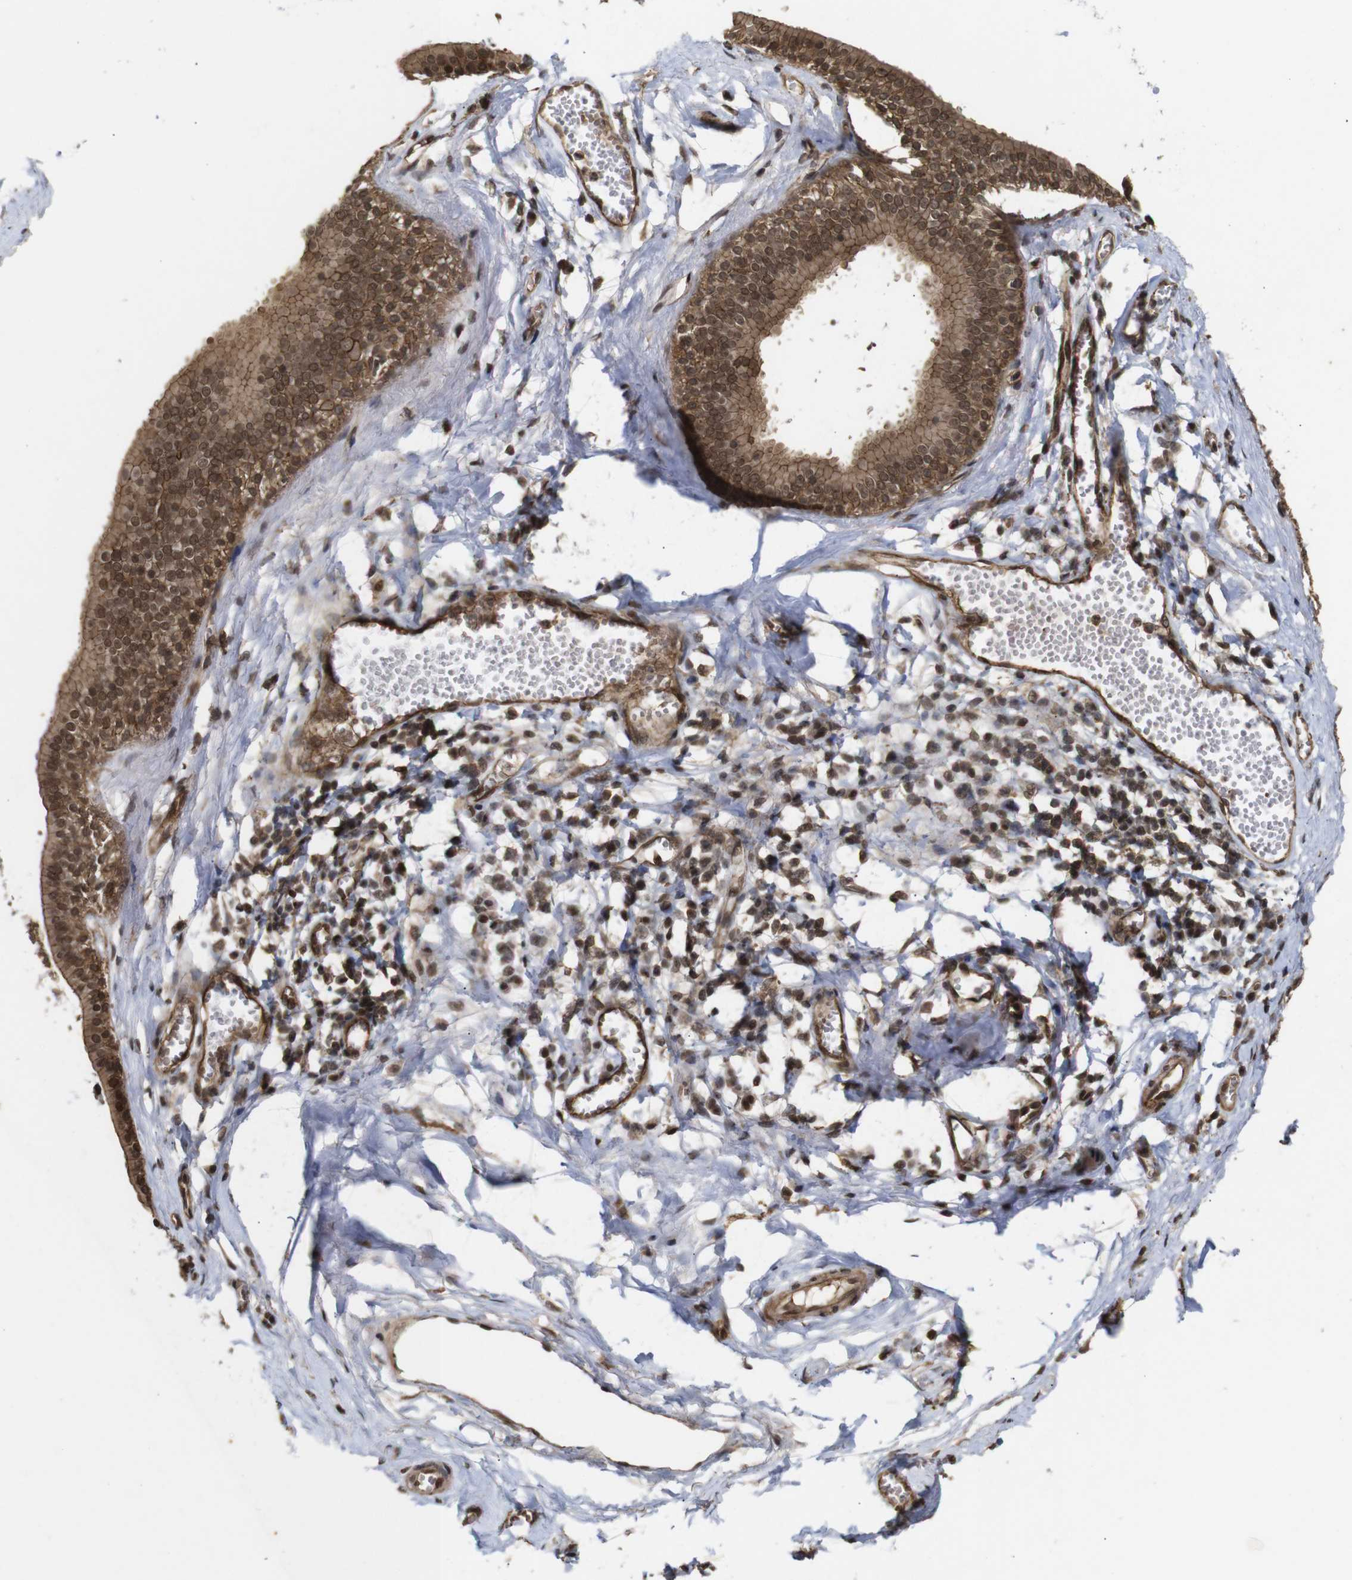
{"staining": {"intensity": "moderate", "quantity": "25%-75%", "location": "nuclear"}, "tissue": "adipose tissue", "cell_type": "Adipocytes", "image_type": "normal", "snomed": [{"axis": "morphology", "description": "Normal tissue, NOS"}, {"axis": "morphology", "description": "Inflammation, NOS"}, {"axis": "topography", "description": "Salivary gland"}, {"axis": "topography", "description": "Peripheral nerve tissue"}], "caption": "High-power microscopy captured an immunohistochemistry (IHC) micrograph of normal adipose tissue, revealing moderate nuclear positivity in about 25%-75% of adipocytes. The staining was performed using DAB (3,3'-diaminobenzidine), with brown indicating positive protein expression. Nuclei are stained blue with hematoxylin.", "gene": "NANOS1", "patient": {"sex": "female", "age": 75}}